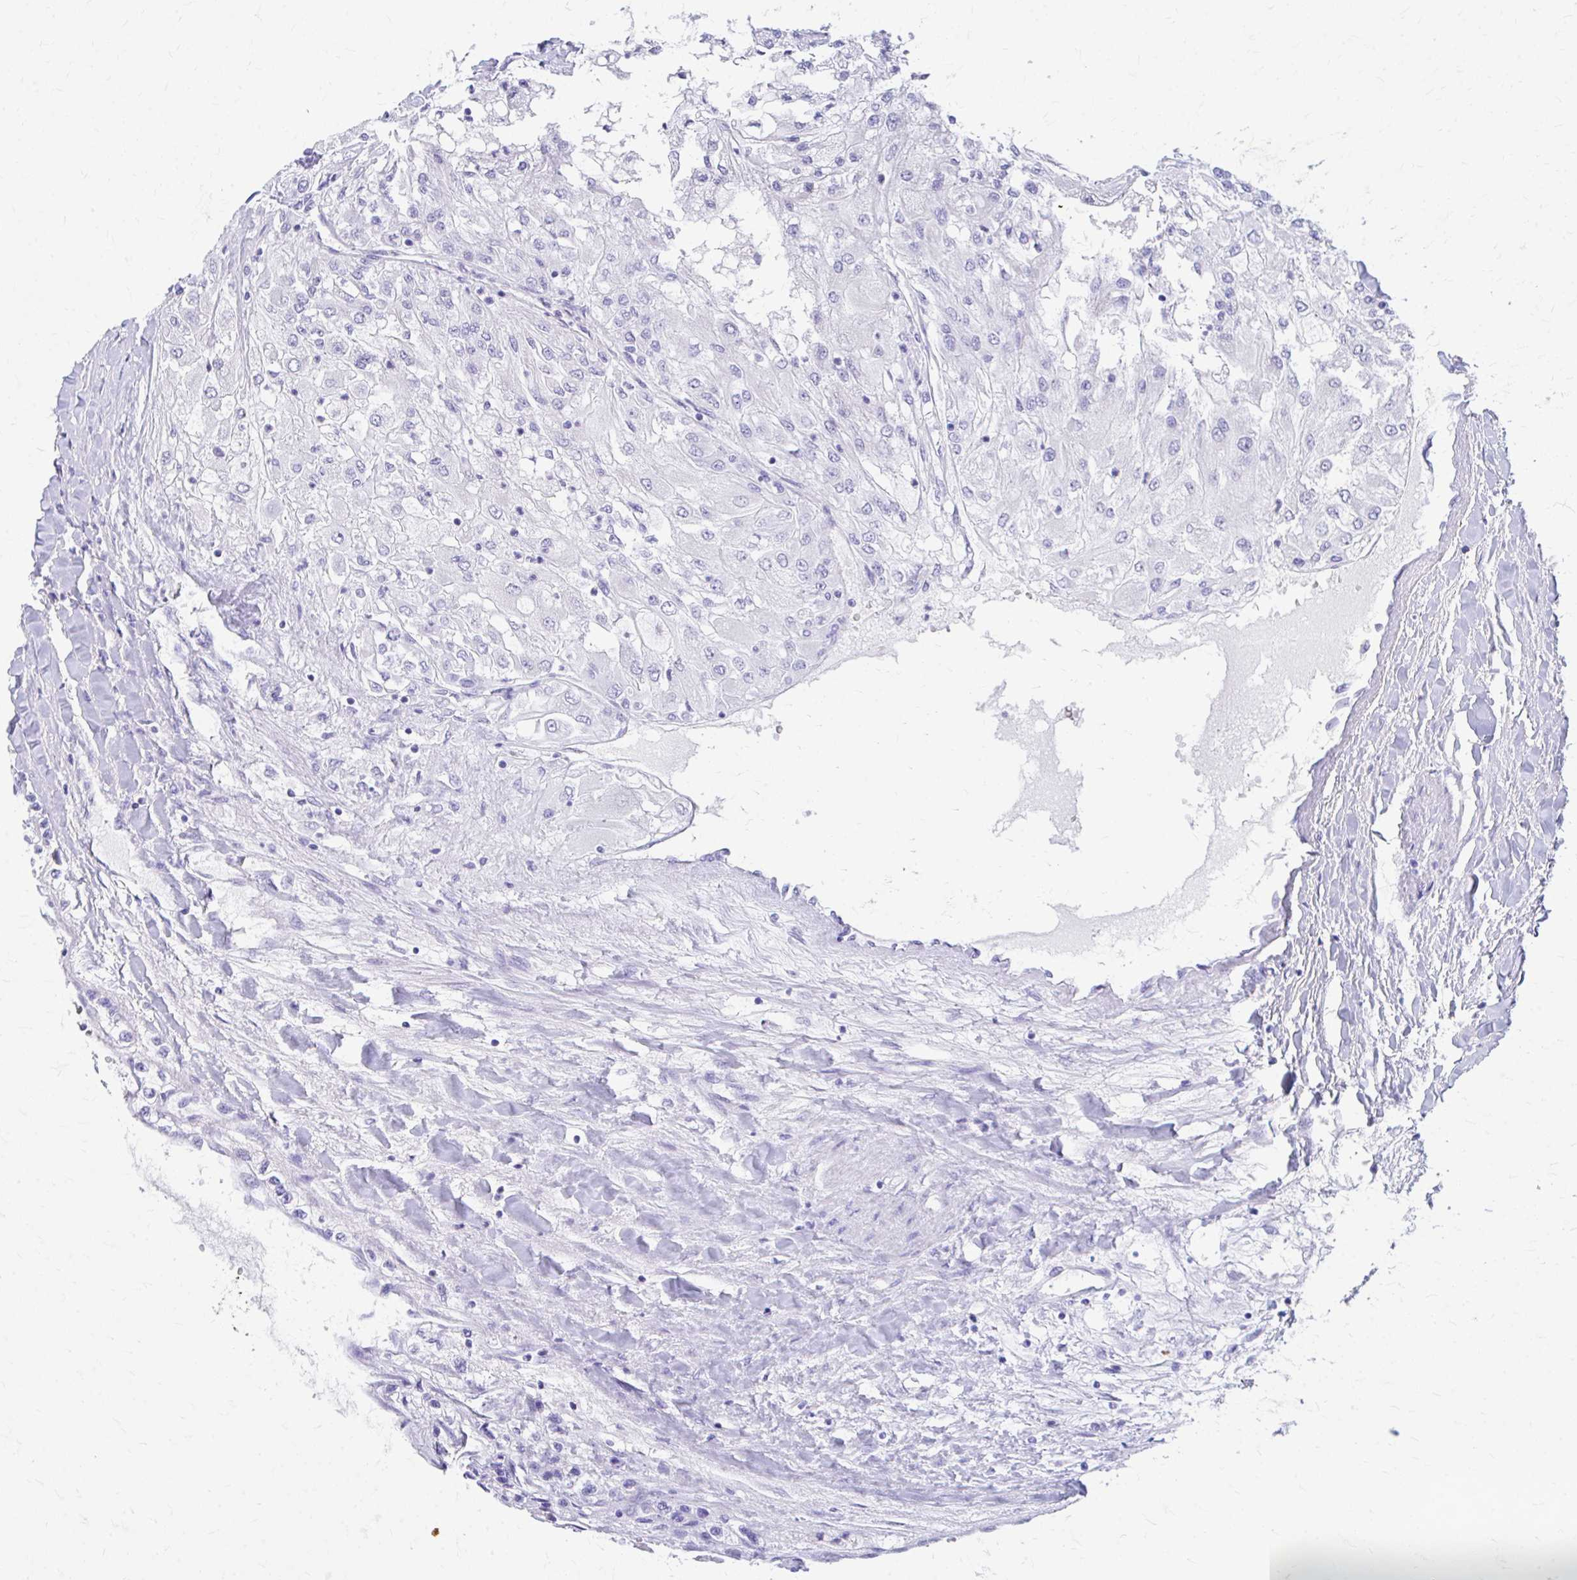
{"staining": {"intensity": "negative", "quantity": "none", "location": "none"}, "tissue": "renal cancer", "cell_type": "Tumor cells", "image_type": "cancer", "snomed": [{"axis": "morphology", "description": "Adenocarcinoma, NOS"}, {"axis": "topography", "description": "Kidney"}], "caption": "Immunohistochemistry photomicrograph of renal adenocarcinoma stained for a protein (brown), which shows no positivity in tumor cells.", "gene": "KRIT1", "patient": {"sex": "male", "age": 80}}